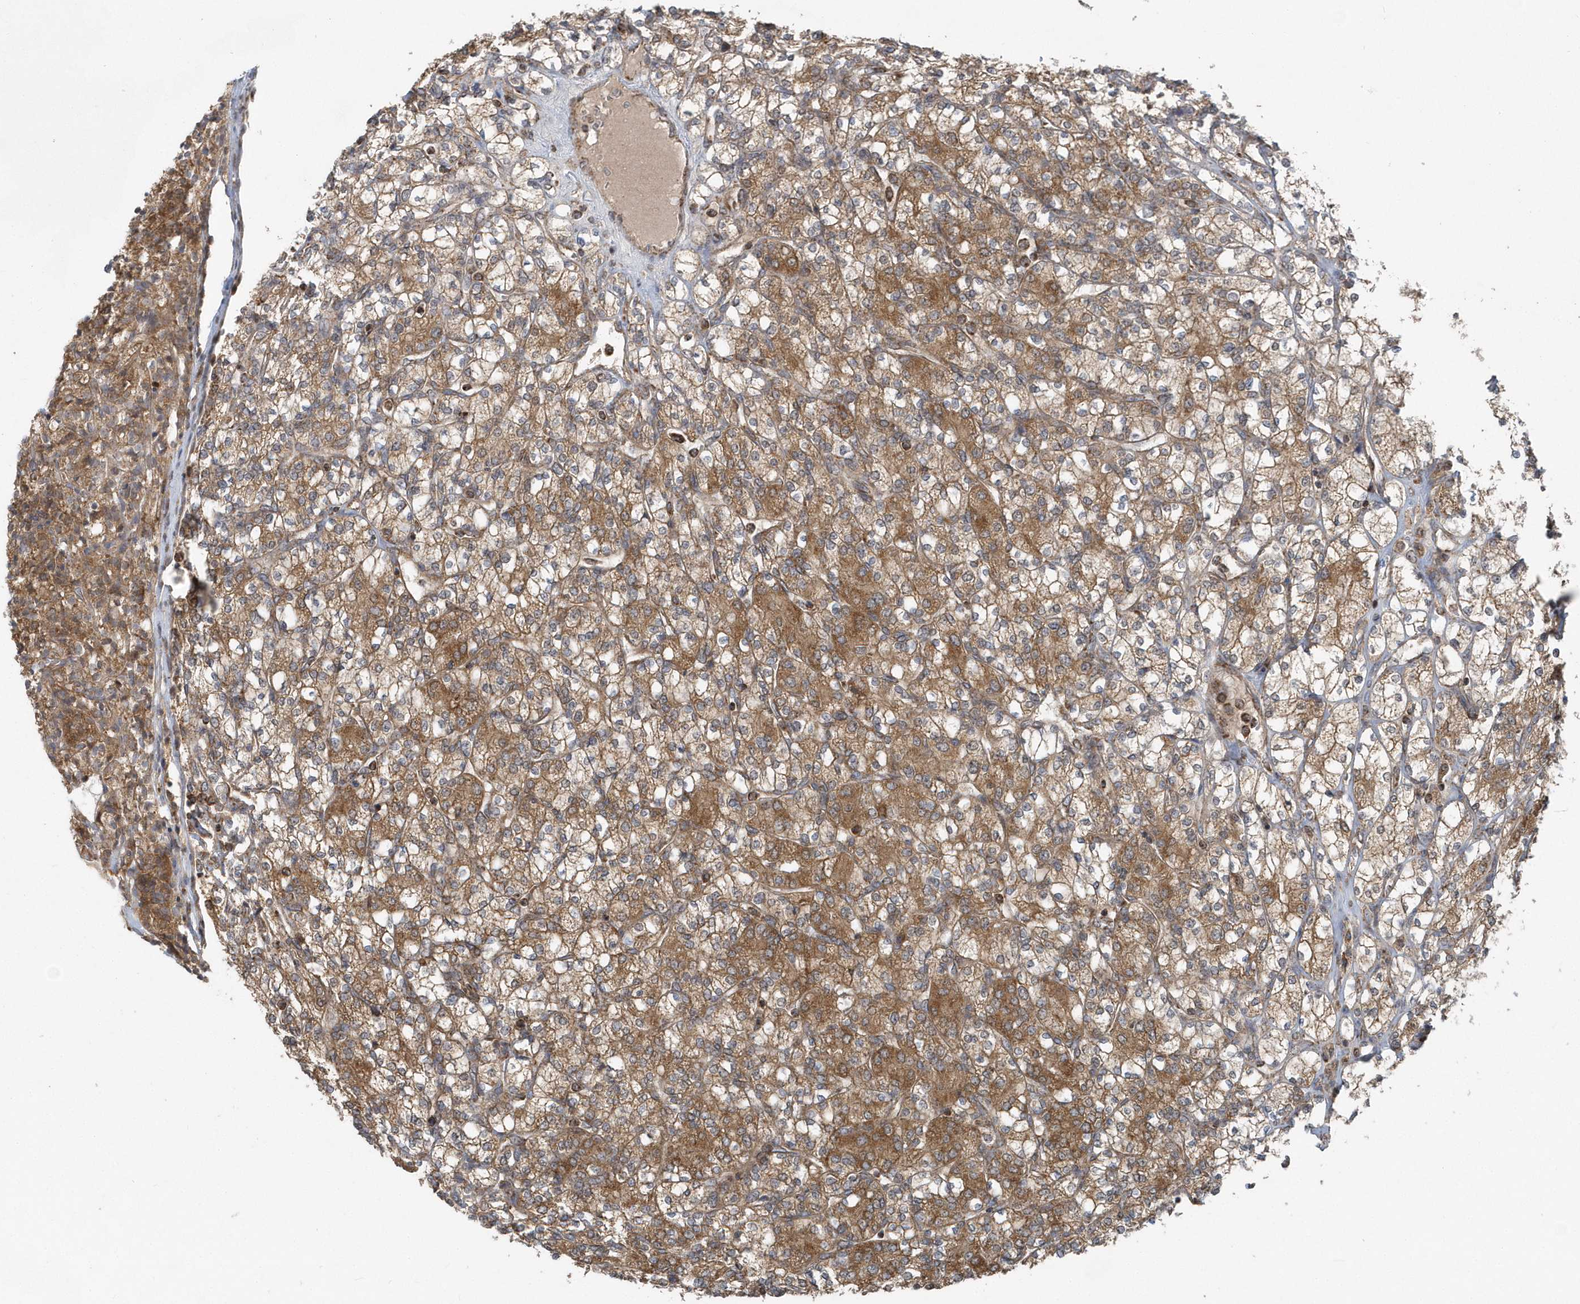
{"staining": {"intensity": "moderate", "quantity": ">75%", "location": "cytoplasmic/membranous"}, "tissue": "renal cancer", "cell_type": "Tumor cells", "image_type": "cancer", "snomed": [{"axis": "morphology", "description": "Adenocarcinoma, NOS"}, {"axis": "topography", "description": "Kidney"}], "caption": "An immunohistochemistry micrograph of tumor tissue is shown. Protein staining in brown shows moderate cytoplasmic/membranous positivity in renal cancer within tumor cells.", "gene": "PPP1R7", "patient": {"sex": "male", "age": 77}}